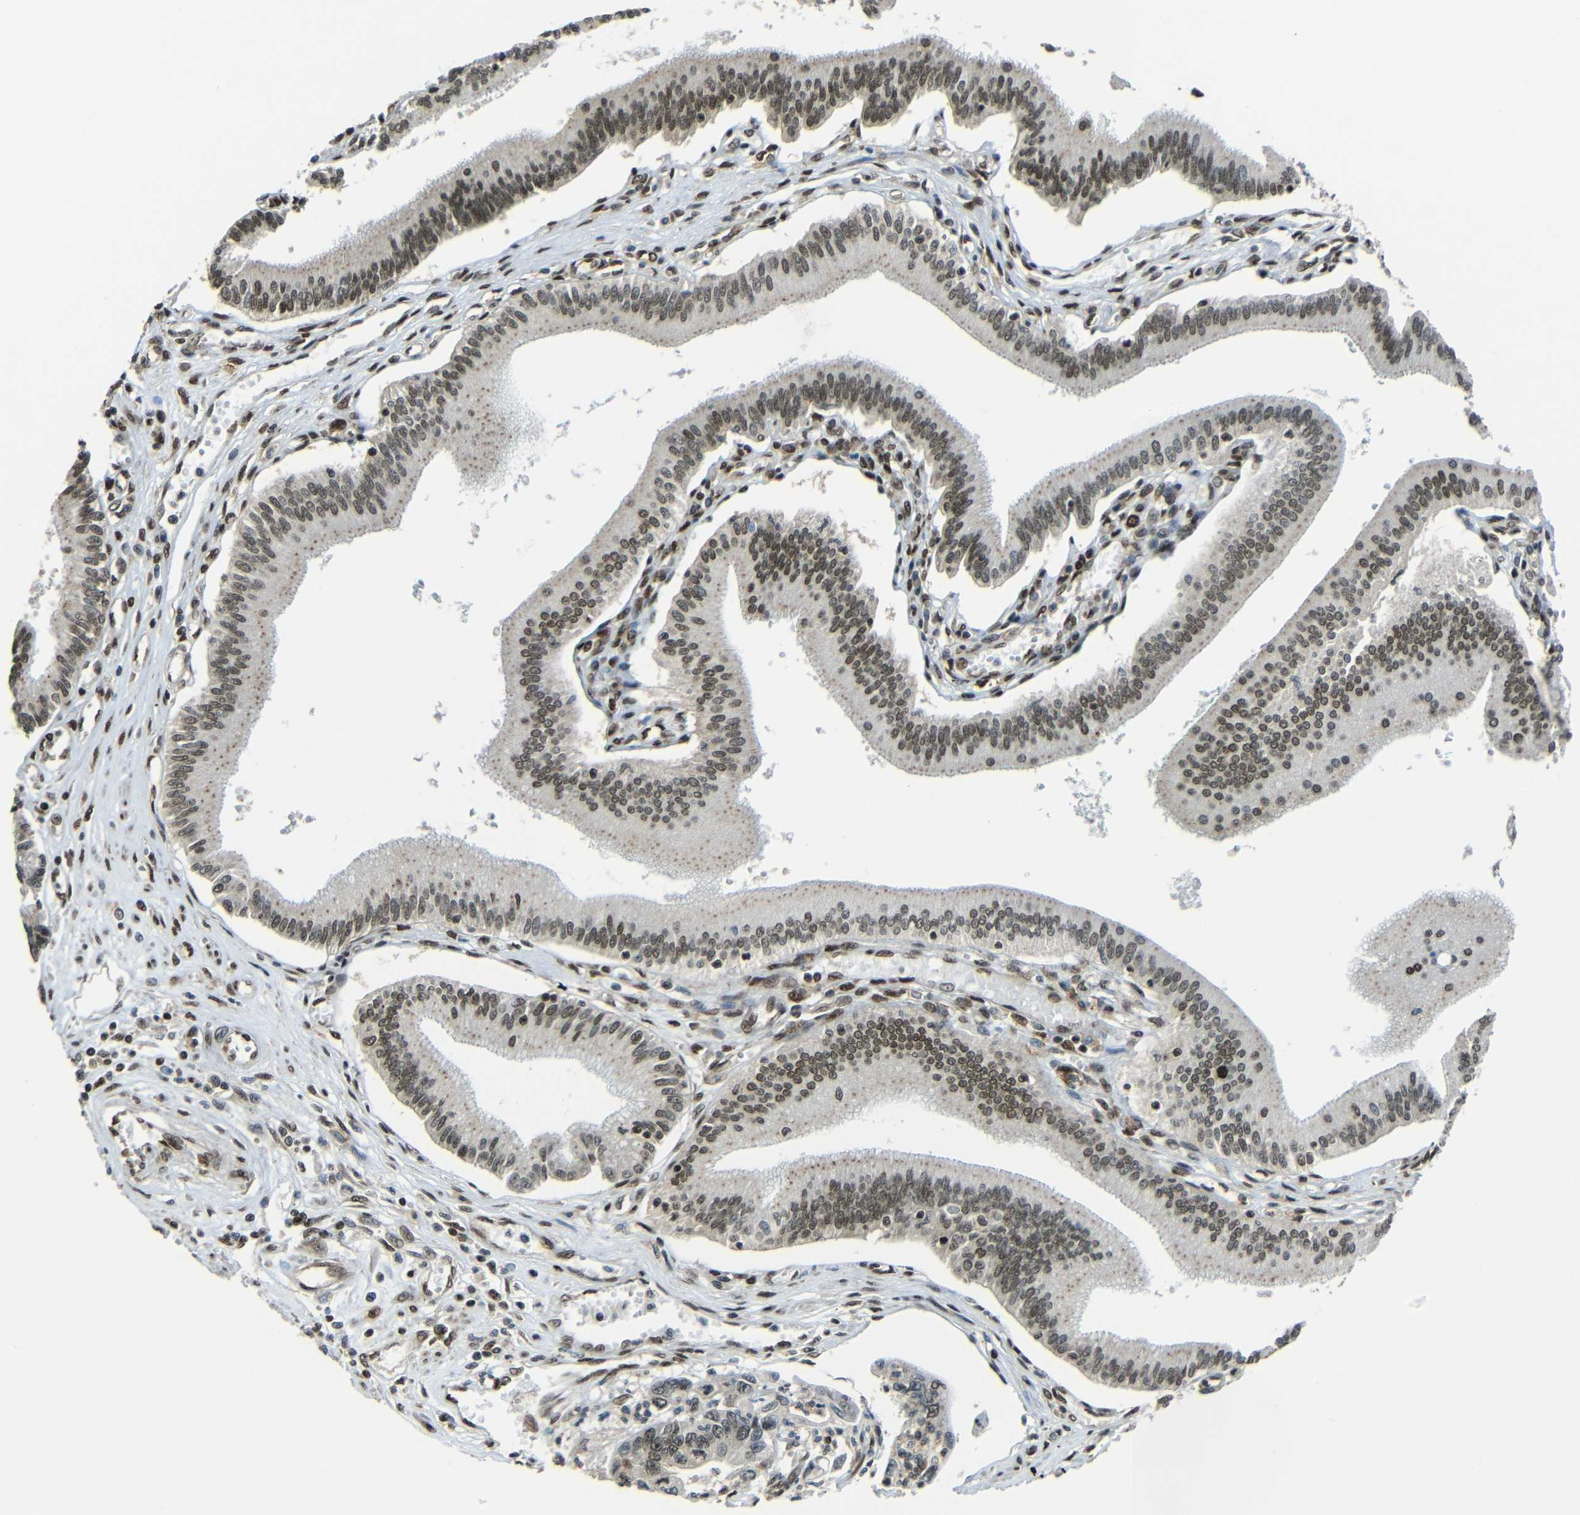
{"staining": {"intensity": "moderate", "quantity": ">75%", "location": "nuclear"}, "tissue": "pancreatic cancer", "cell_type": "Tumor cells", "image_type": "cancer", "snomed": [{"axis": "morphology", "description": "Adenocarcinoma, NOS"}, {"axis": "topography", "description": "Pancreas"}], "caption": "The micrograph shows staining of pancreatic adenocarcinoma, revealing moderate nuclear protein staining (brown color) within tumor cells.", "gene": "PSIP1", "patient": {"sex": "male", "age": 56}}